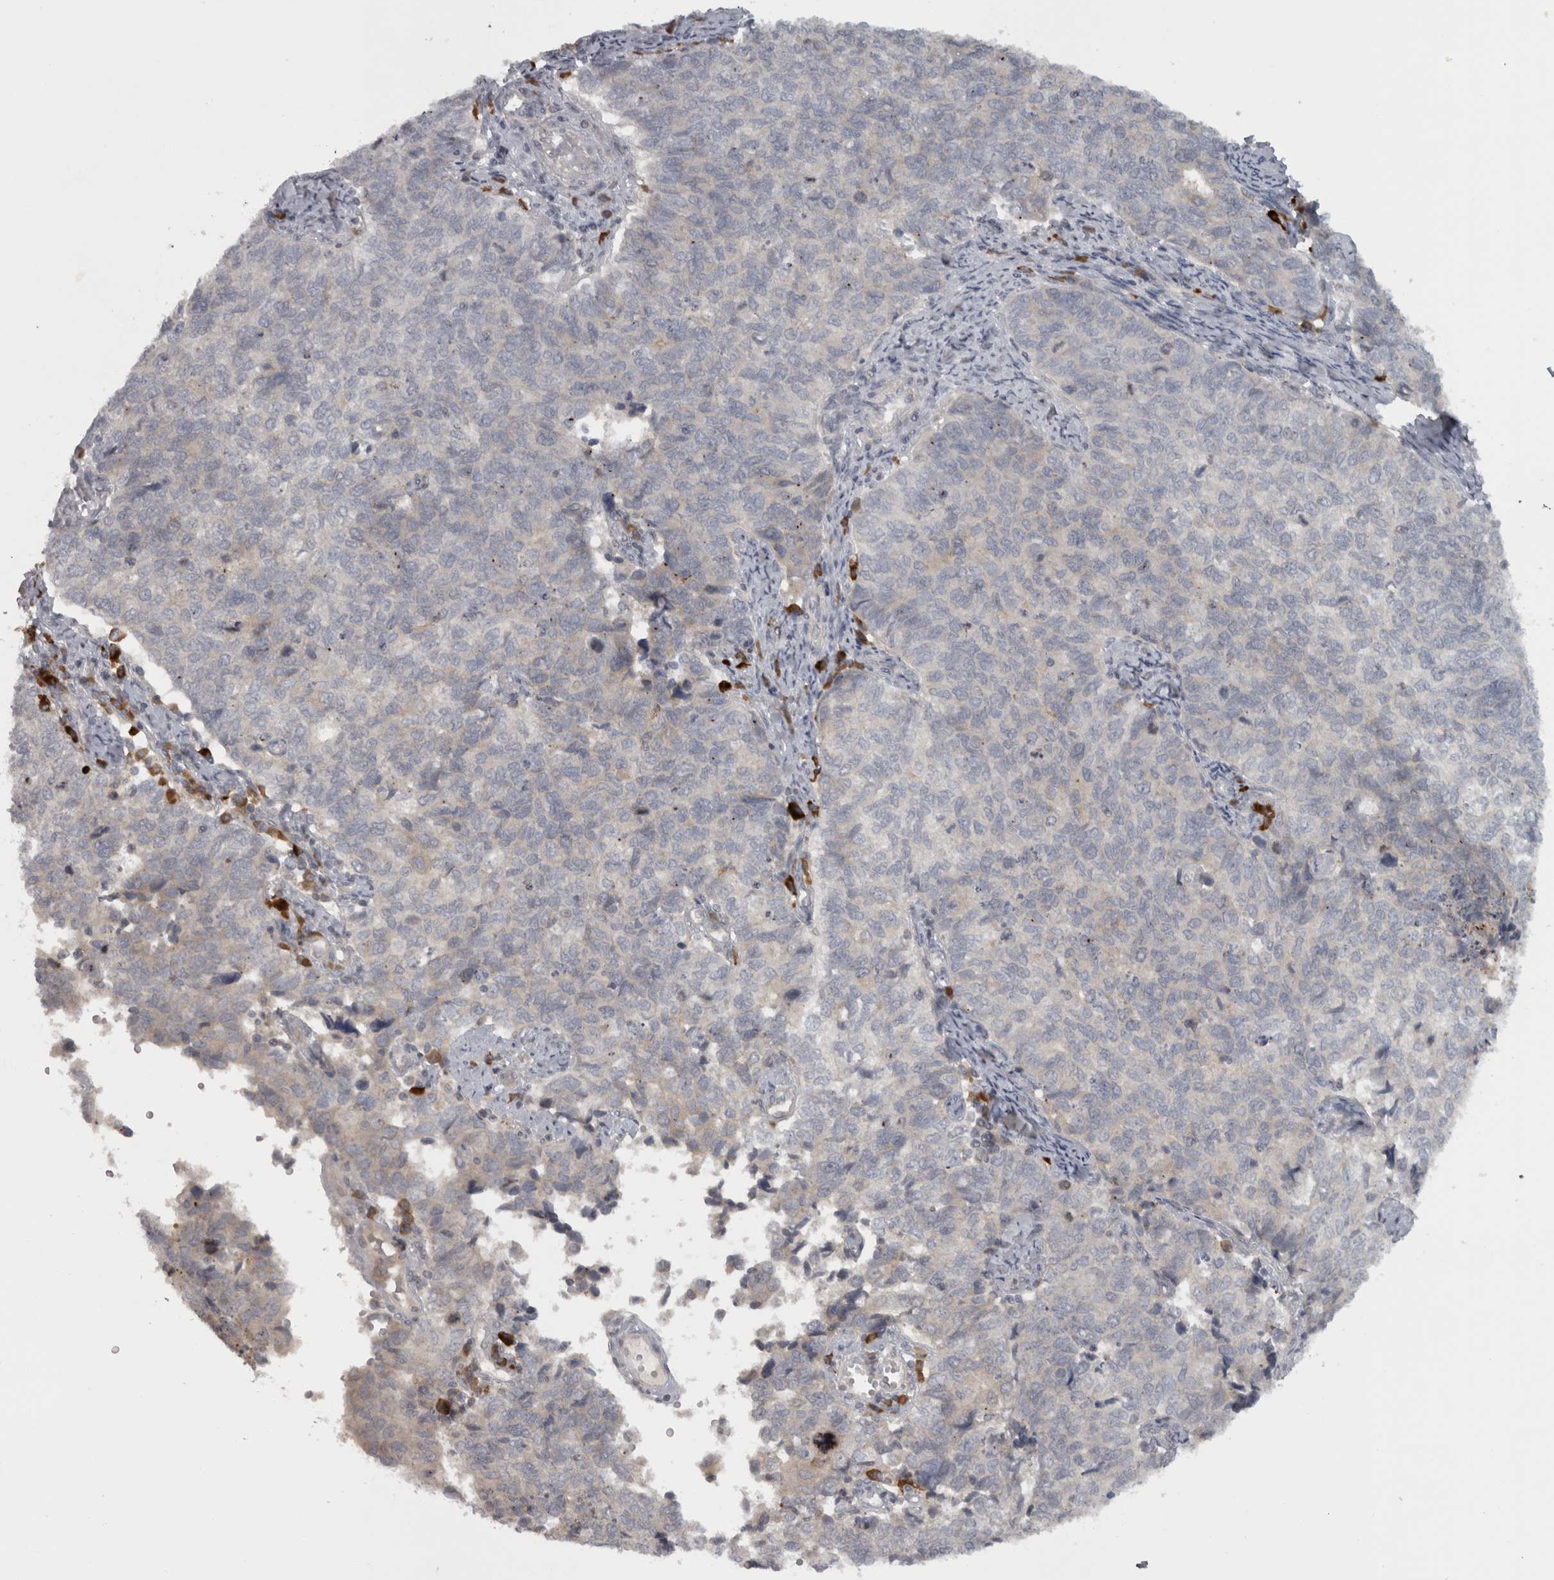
{"staining": {"intensity": "negative", "quantity": "none", "location": "none"}, "tissue": "cervical cancer", "cell_type": "Tumor cells", "image_type": "cancer", "snomed": [{"axis": "morphology", "description": "Squamous cell carcinoma, NOS"}, {"axis": "topography", "description": "Cervix"}], "caption": "This is a micrograph of immunohistochemistry staining of cervical squamous cell carcinoma, which shows no expression in tumor cells. (Stains: DAB (3,3'-diaminobenzidine) immunohistochemistry with hematoxylin counter stain, Microscopy: brightfield microscopy at high magnification).", "gene": "SLCO5A1", "patient": {"sex": "female", "age": 63}}